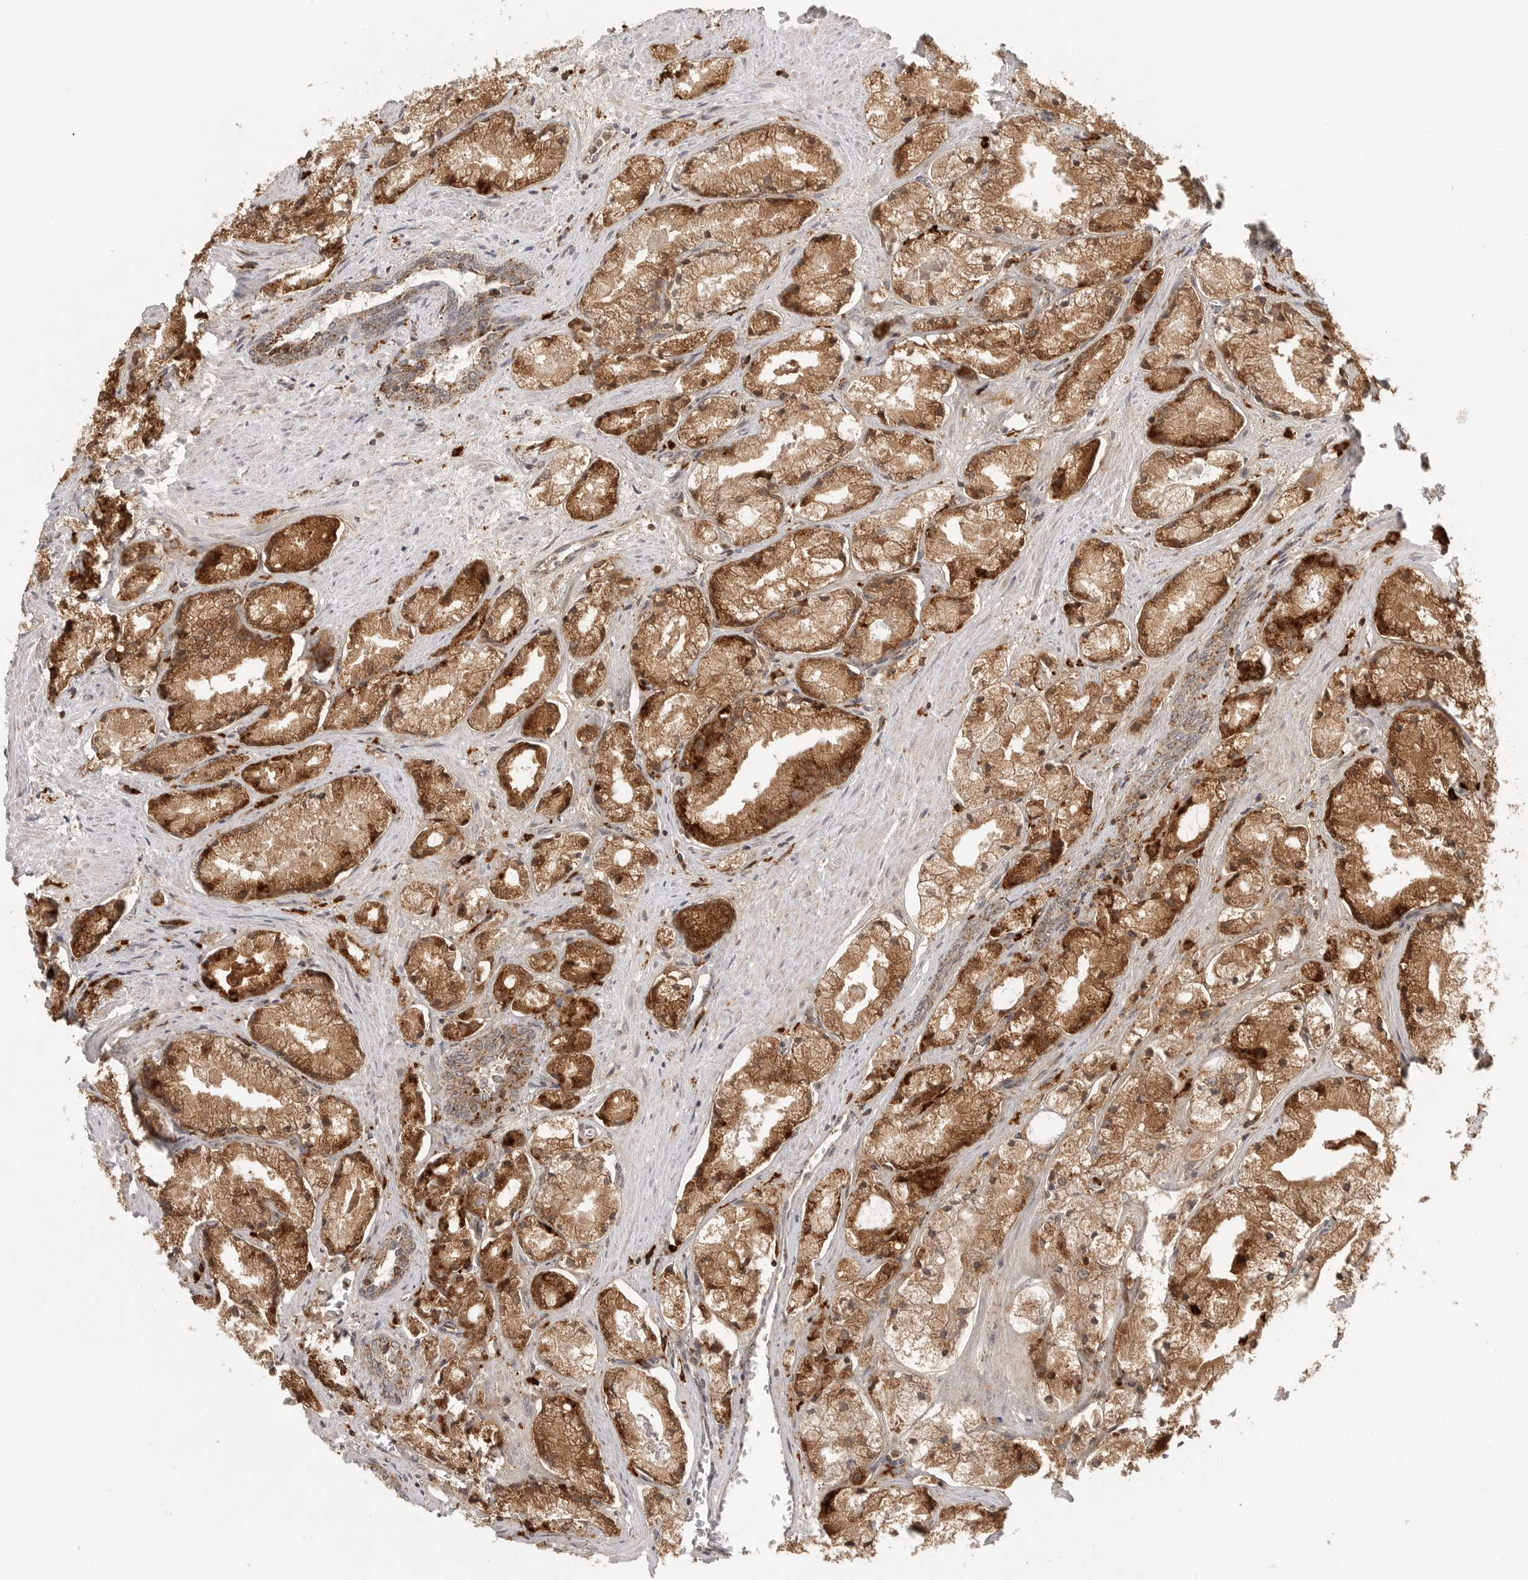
{"staining": {"intensity": "moderate", "quantity": ">75%", "location": "cytoplasmic/membranous"}, "tissue": "prostate cancer", "cell_type": "Tumor cells", "image_type": "cancer", "snomed": [{"axis": "morphology", "description": "Adenocarcinoma, High grade"}, {"axis": "topography", "description": "Prostate"}], "caption": "Protein expression analysis of human prostate adenocarcinoma (high-grade) reveals moderate cytoplasmic/membranous positivity in about >75% of tumor cells. (Stains: DAB (3,3'-diaminobenzidine) in brown, nuclei in blue, Microscopy: brightfield microscopy at high magnification).", "gene": "IDUA", "patient": {"sex": "male", "age": 50}}